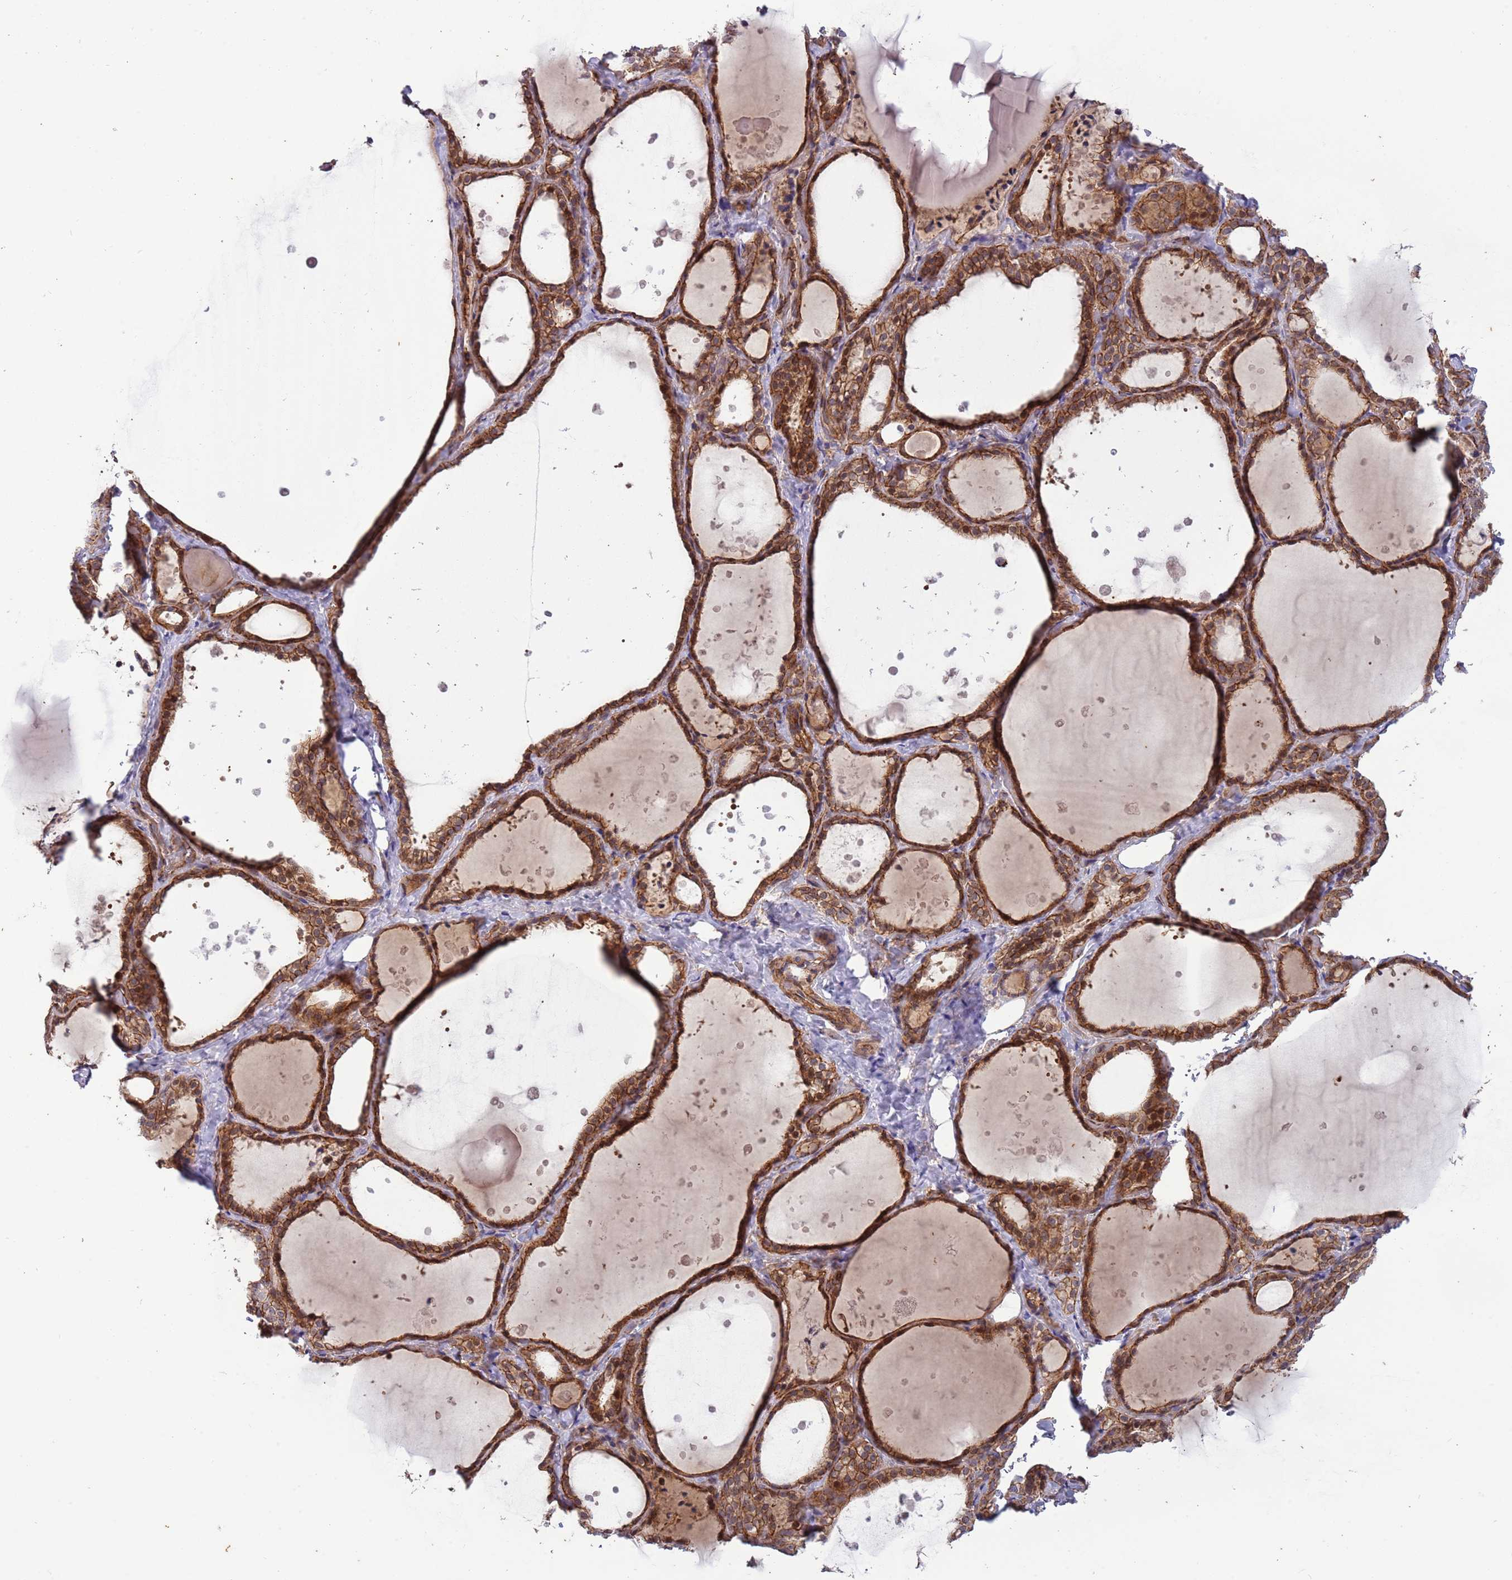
{"staining": {"intensity": "strong", "quantity": ">75%", "location": "cytoplasmic/membranous"}, "tissue": "thyroid gland", "cell_type": "Glandular cells", "image_type": "normal", "snomed": [{"axis": "morphology", "description": "Normal tissue, NOS"}, {"axis": "topography", "description": "Thyroid gland"}], "caption": "This photomicrograph reveals immunohistochemistry staining of unremarkable thyroid gland, with high strong cytoplasmic/membranous positivity in approximately >75% of glandular cells.", "gene": "ITGB6", "patient": {"sex": "female", "age": 44}}